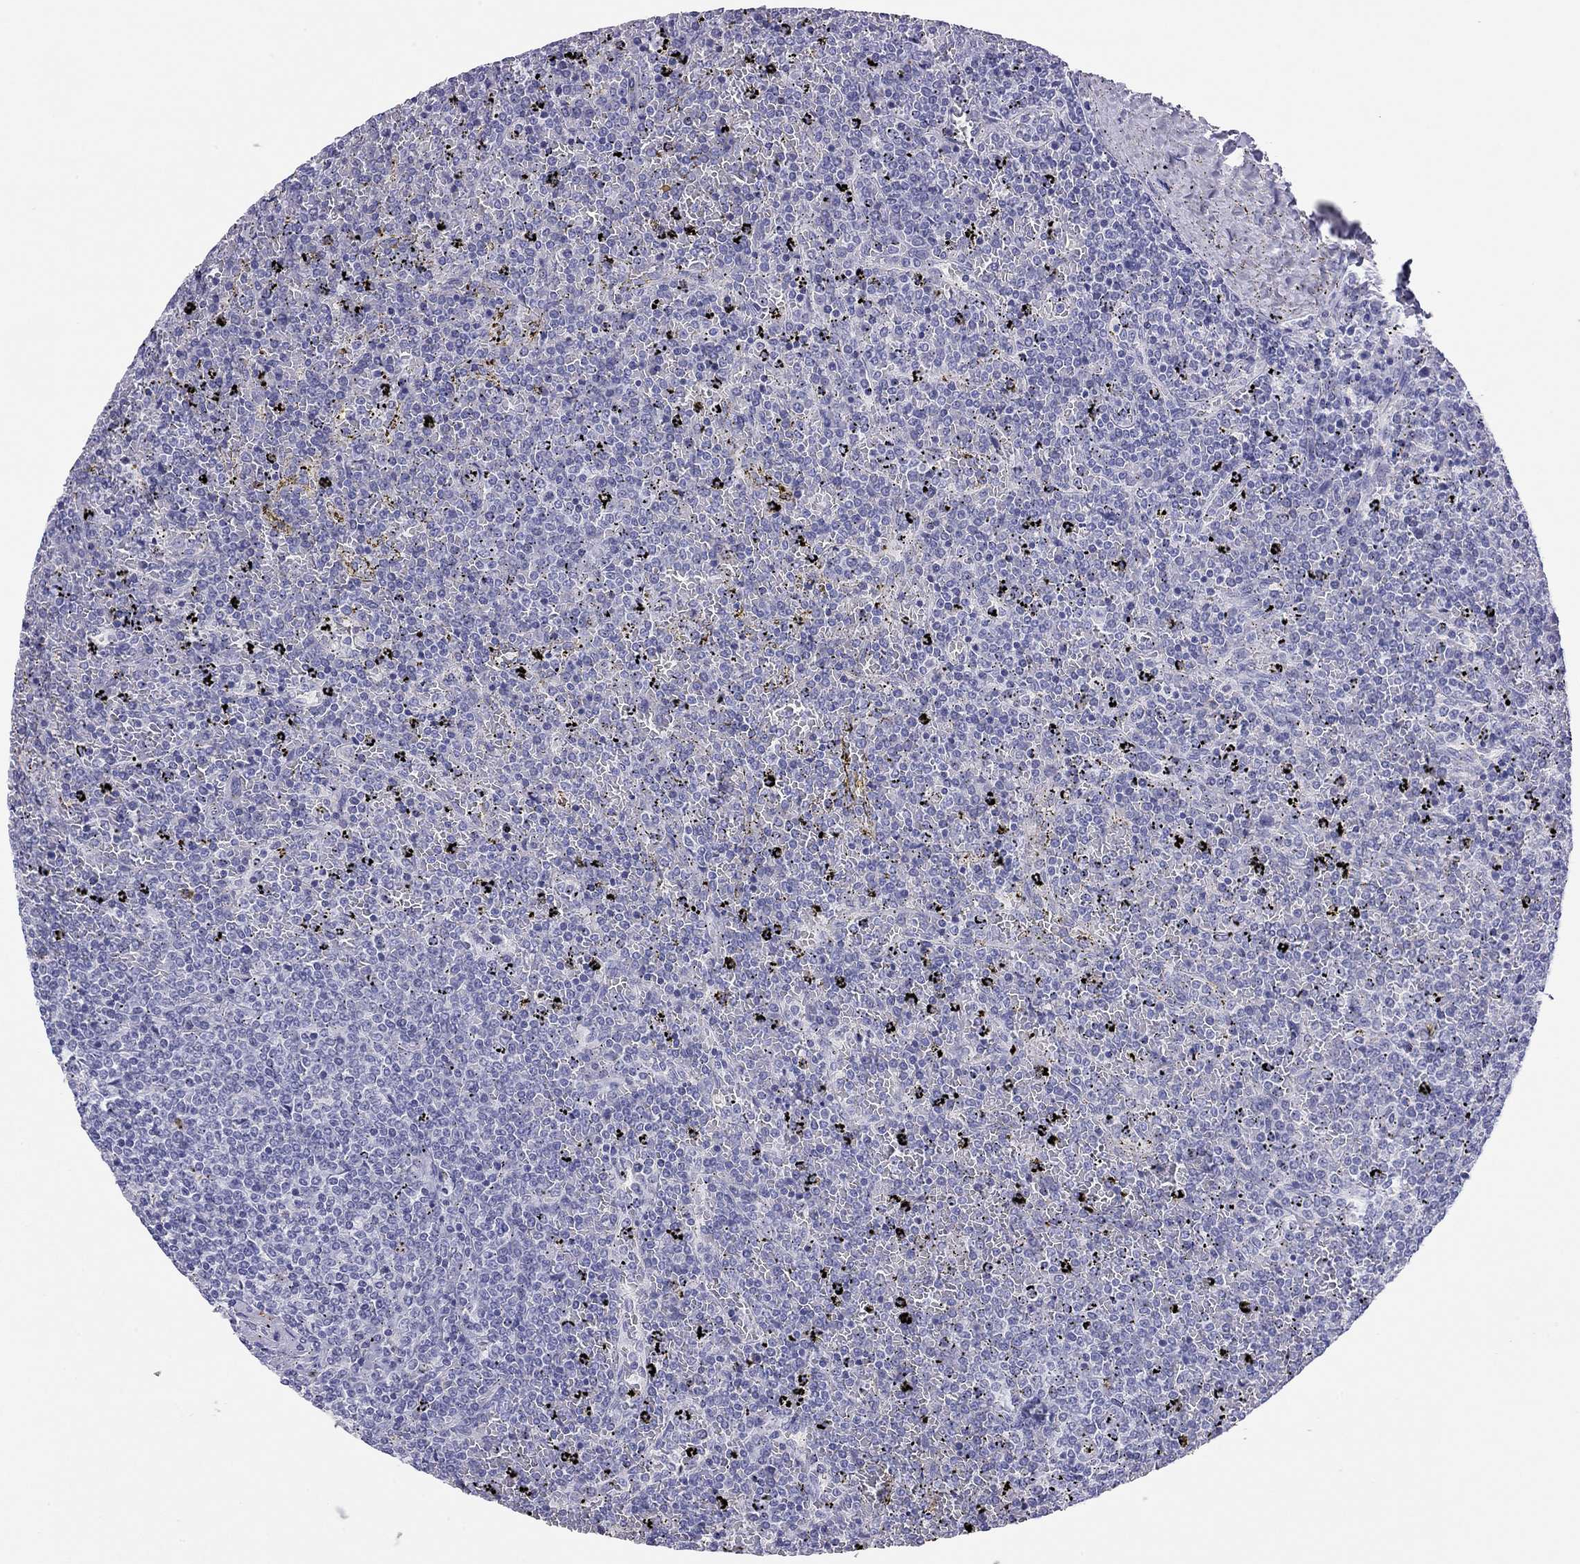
{"staining": {"intensity": "negative", "quantity": "none", "location": "none"}, "tissue": "lymphoma", "cell_type": "Tumor cells", "image_type": "cancer", "snomed": [{"axis": "morphology", "description": "Malignant lymphoma, non-Hodgkin's type, Low grade"}, {"axis": "topography", "description": "Spleen"}], "caption": "A micrograph of malignant lymphoma, non-Hodgkin's type (low-grade) stained for a protein exhibits no brown staining in tumor cells. (Immunohistochemistry (ihc), brightfield microscopy, high magnification).", "gene": "ODF4", "patient": {"sex": "female", "age": 77}}